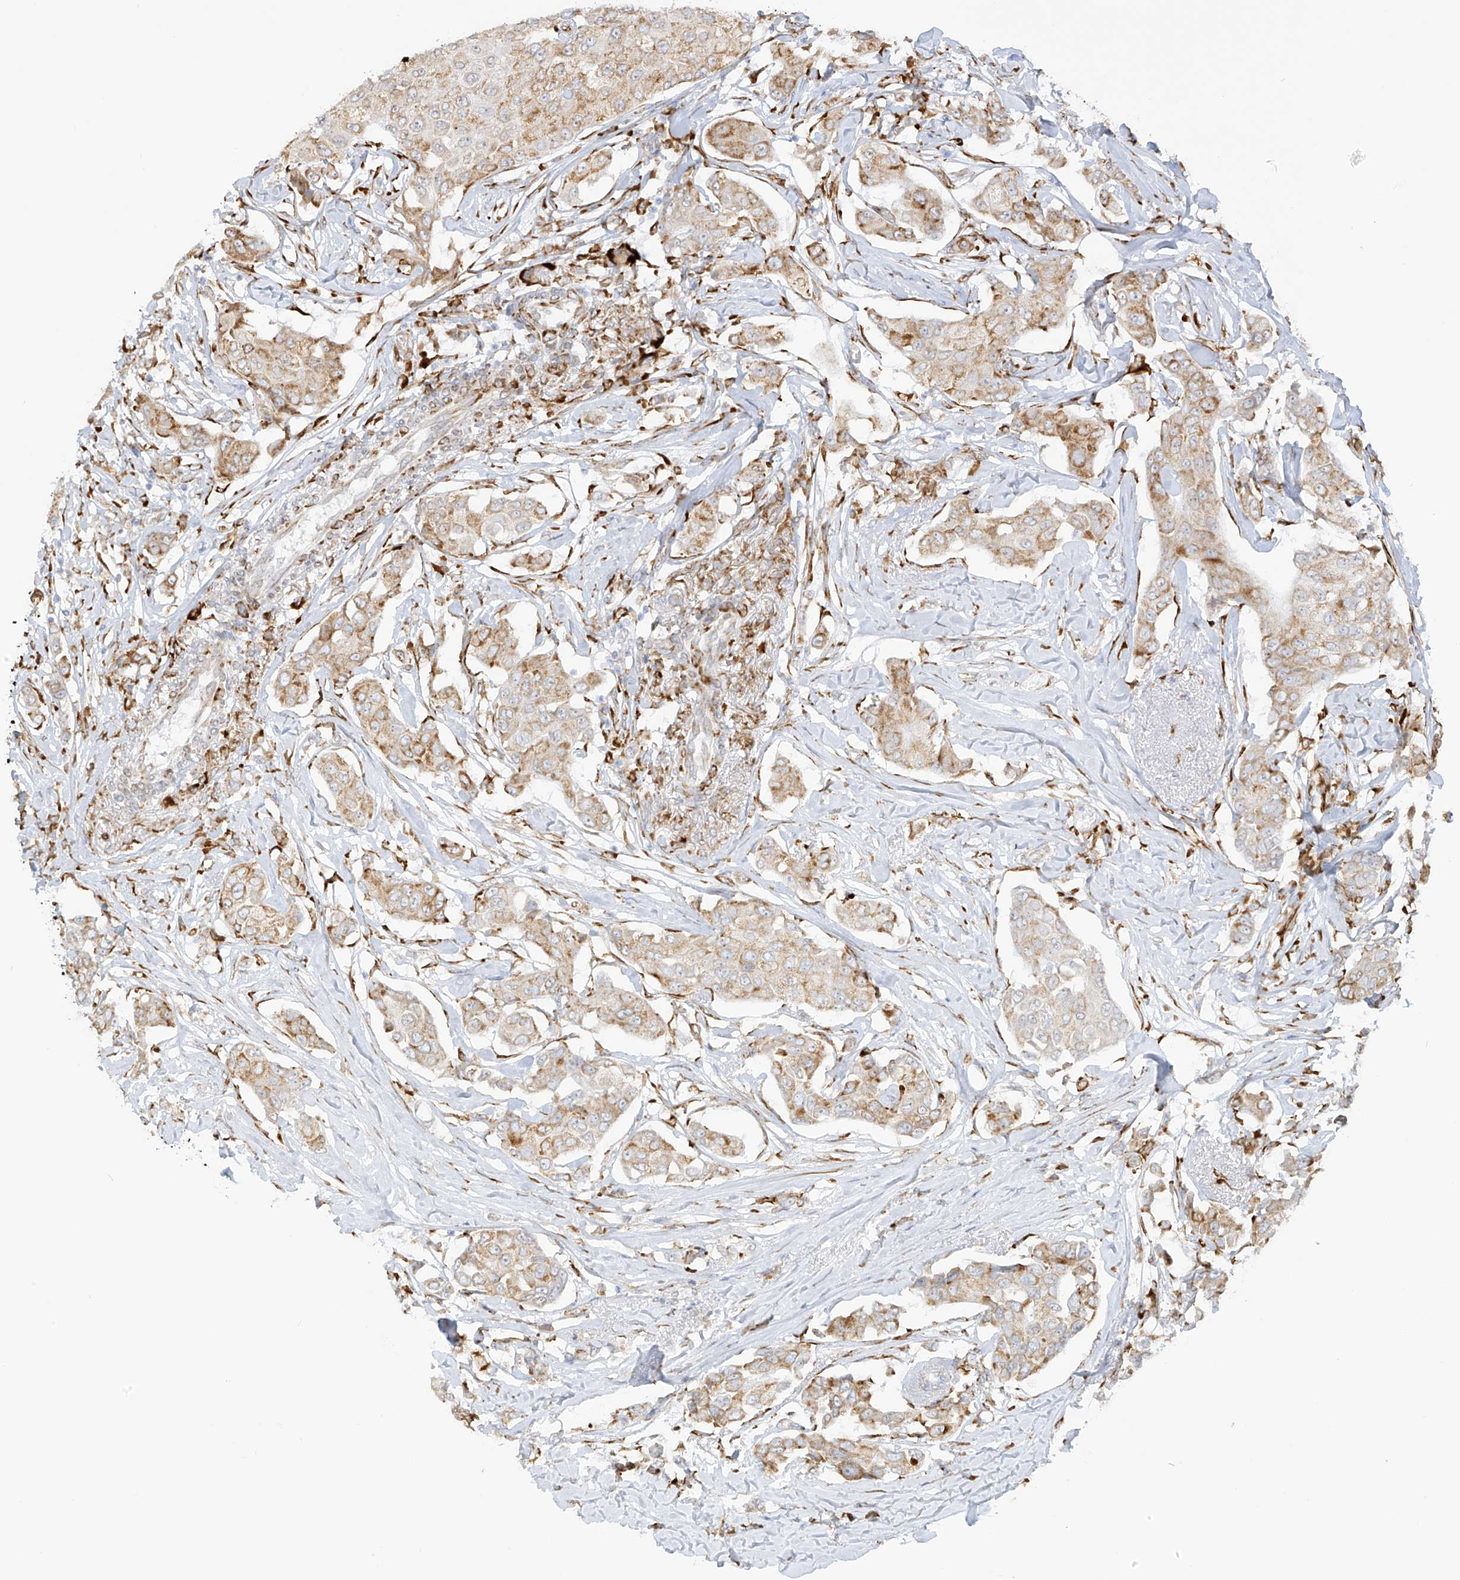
{"staining": {"intensity": "weak", "quantity": ">75%", "location": "cytoplasmic/membranous"}, "tissue": "breast cancer", "cell_type": "Tumor cells", "image_type": "cancer", "snomed": [{"axis": "morphology", "description": "Duct carcinoma"}, {"axis": "topography", "description": "Breast"}], "caption": "Protein expression analysis of human breast intraductal carcinoma reveals weak cytoplasmic/membranous expression in approximately >75% of tumor cells. The staining is performed using DAB (3,3'-diaminobenzidine) brown chromogen to label protein expression. The nuclei are counter-stained blue using hematoxylin.", "gene": "LRRC59", "patient": {"sex": "female", "age": 80}}